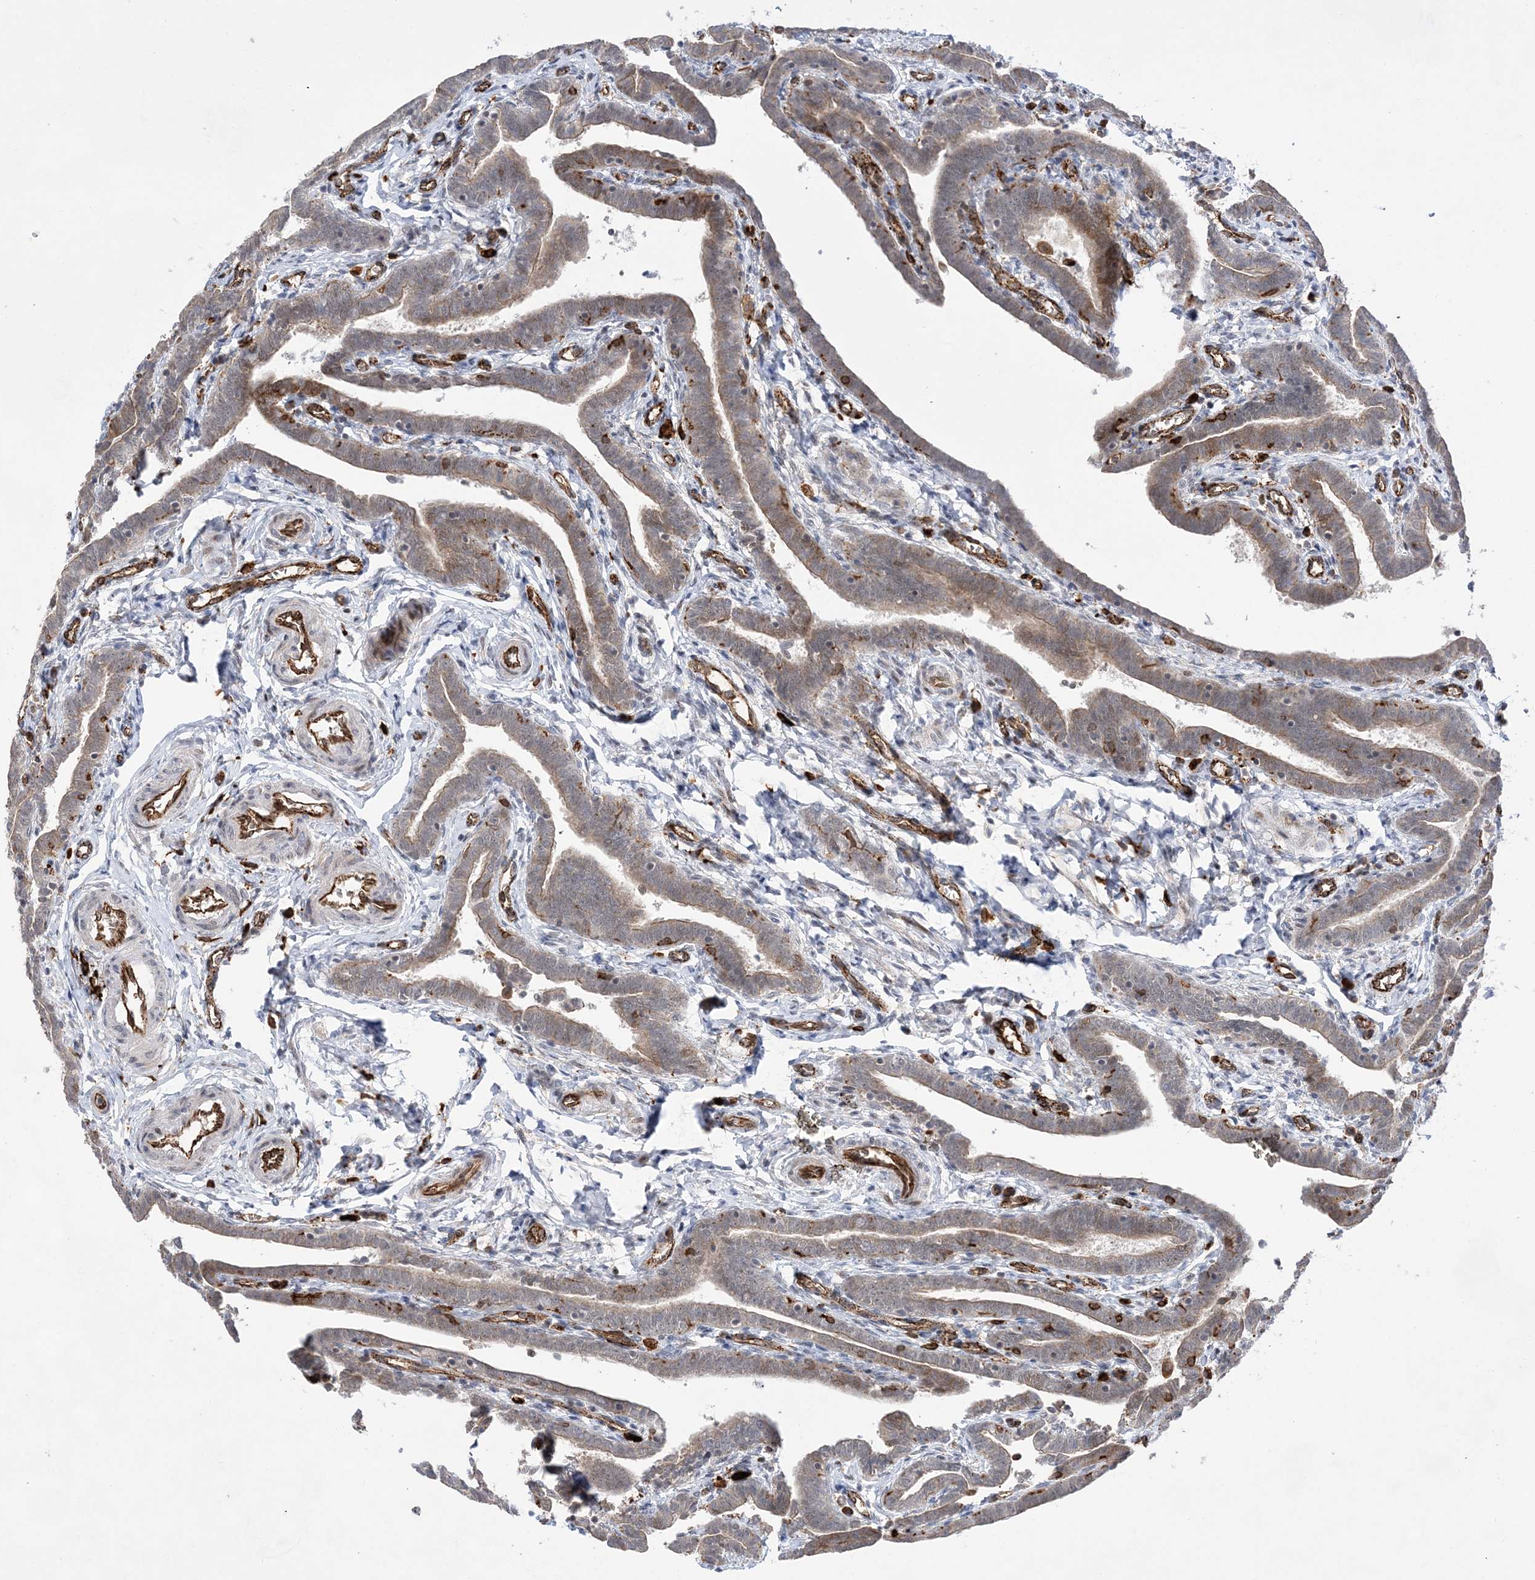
{"staining": {"intensity": "moderate", "quantity": ">75%", "location": "cytoplasmic/membranous"}, "tissue": "fallopian tube", "cell_type": "Glandular cells", "image_type": "normal", "snomed": [{"axis": "morphology", "description": "Normal tissue, NOS"}, {"axis": "topography", "description": "Fallopian tube"}], "caption": "Protein staining by immunohistochemistry (IHC) displays moderate cytoplasmic/membranous staining in about >75% of glandular cells in unremarkable fallopian tube.", "gene": "ANAPC15", "patient": {"sex": "female", "age": 36}}